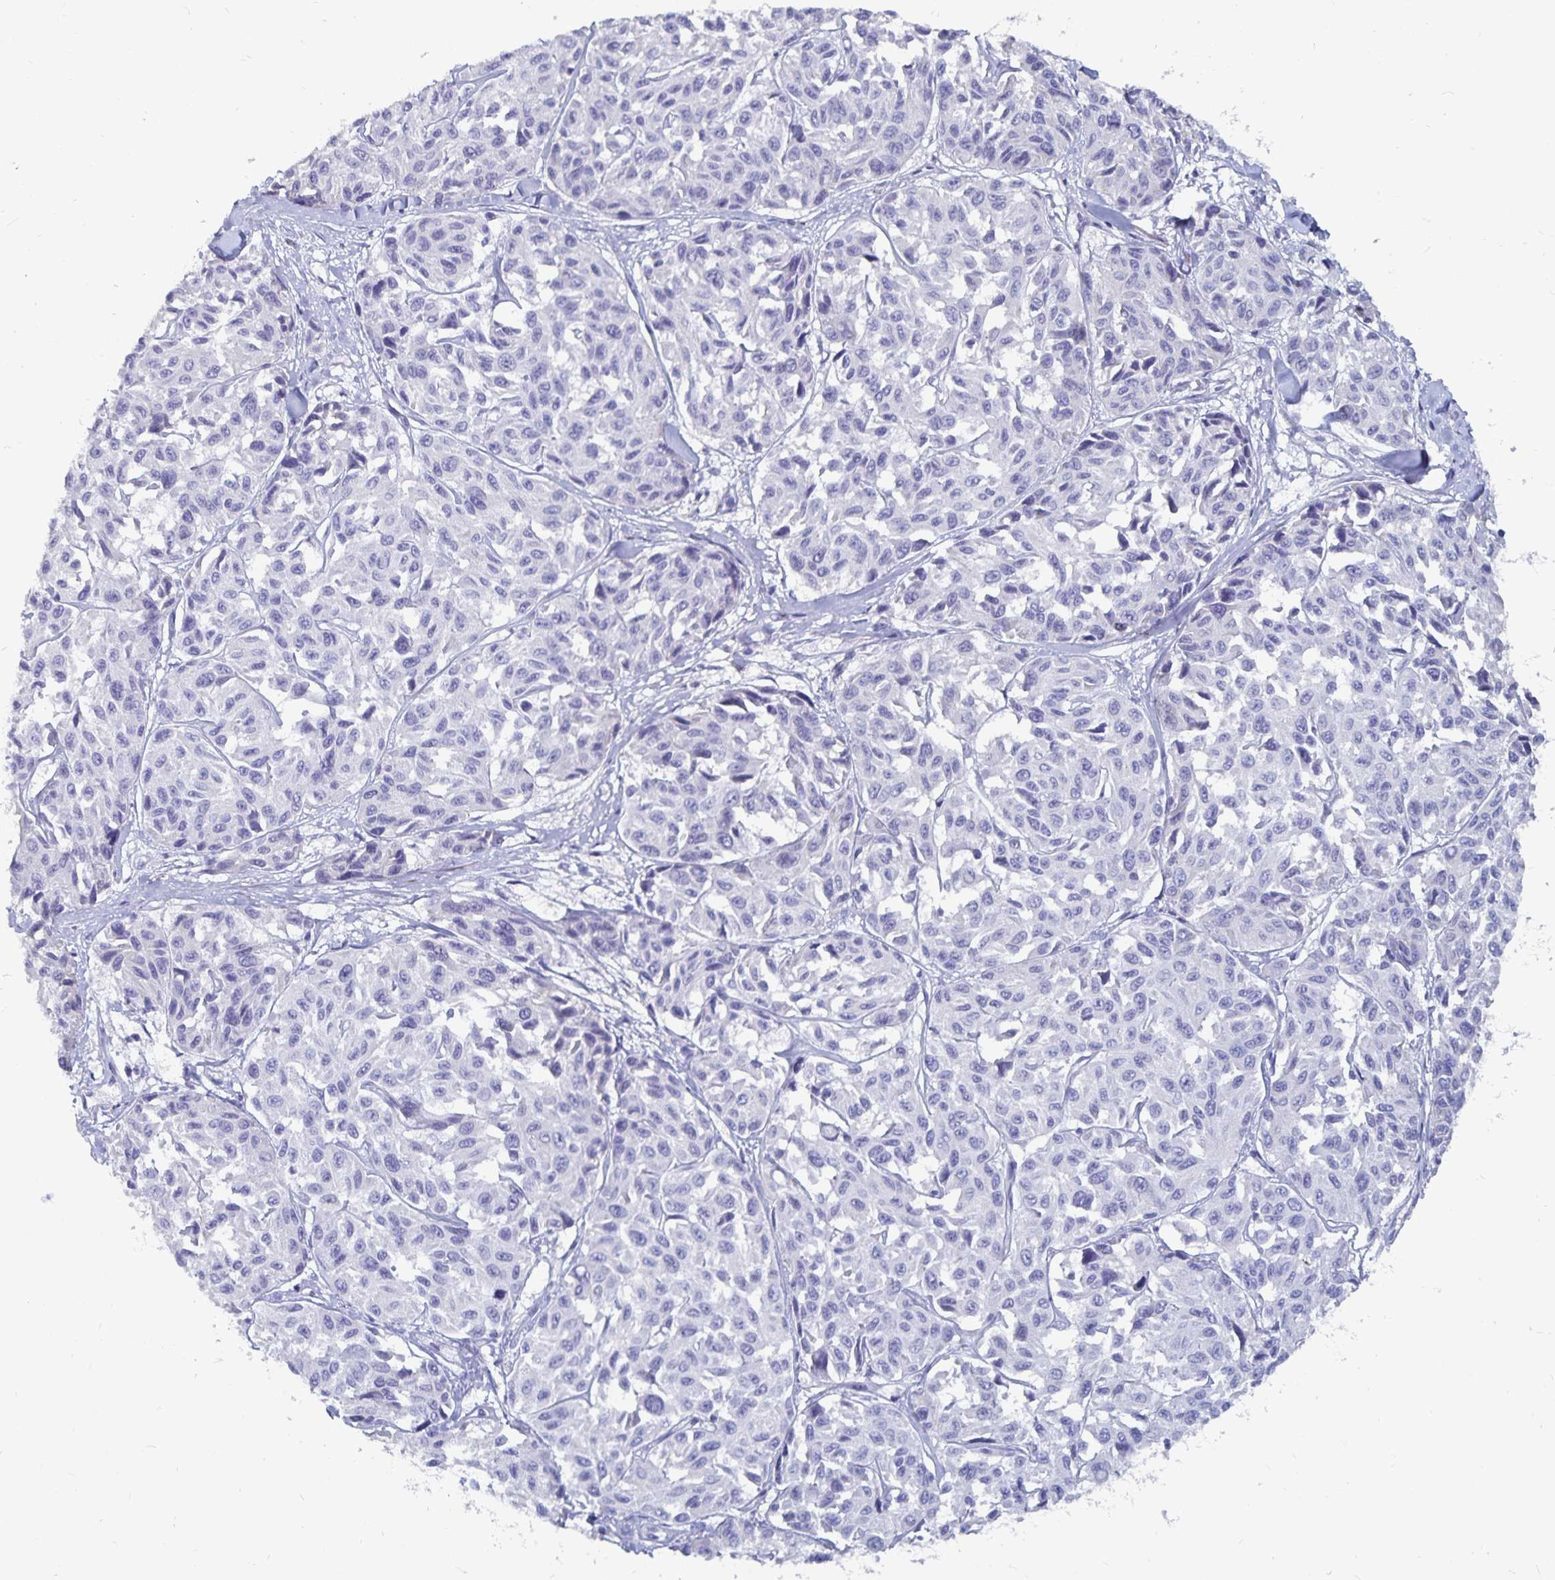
{"staining": {"intensity": "negative", "quantity": "none", "location": "none"}, "tissue": "melanoma", "cell_type": "Tumor cells", "image_type": "cancer", "snomed": [{"axis": "morphology", "description": "Malignant melanoma, NOS"}, {"axis": "topography", "description": "Skin"}], "caption": "This is a micrograph of immunohistochemistry (IHC) staining of melanoma, which shows no expression in tumor cells.", "gene": "CFAP69", "patient": {"sex": "female", "age": 66}}